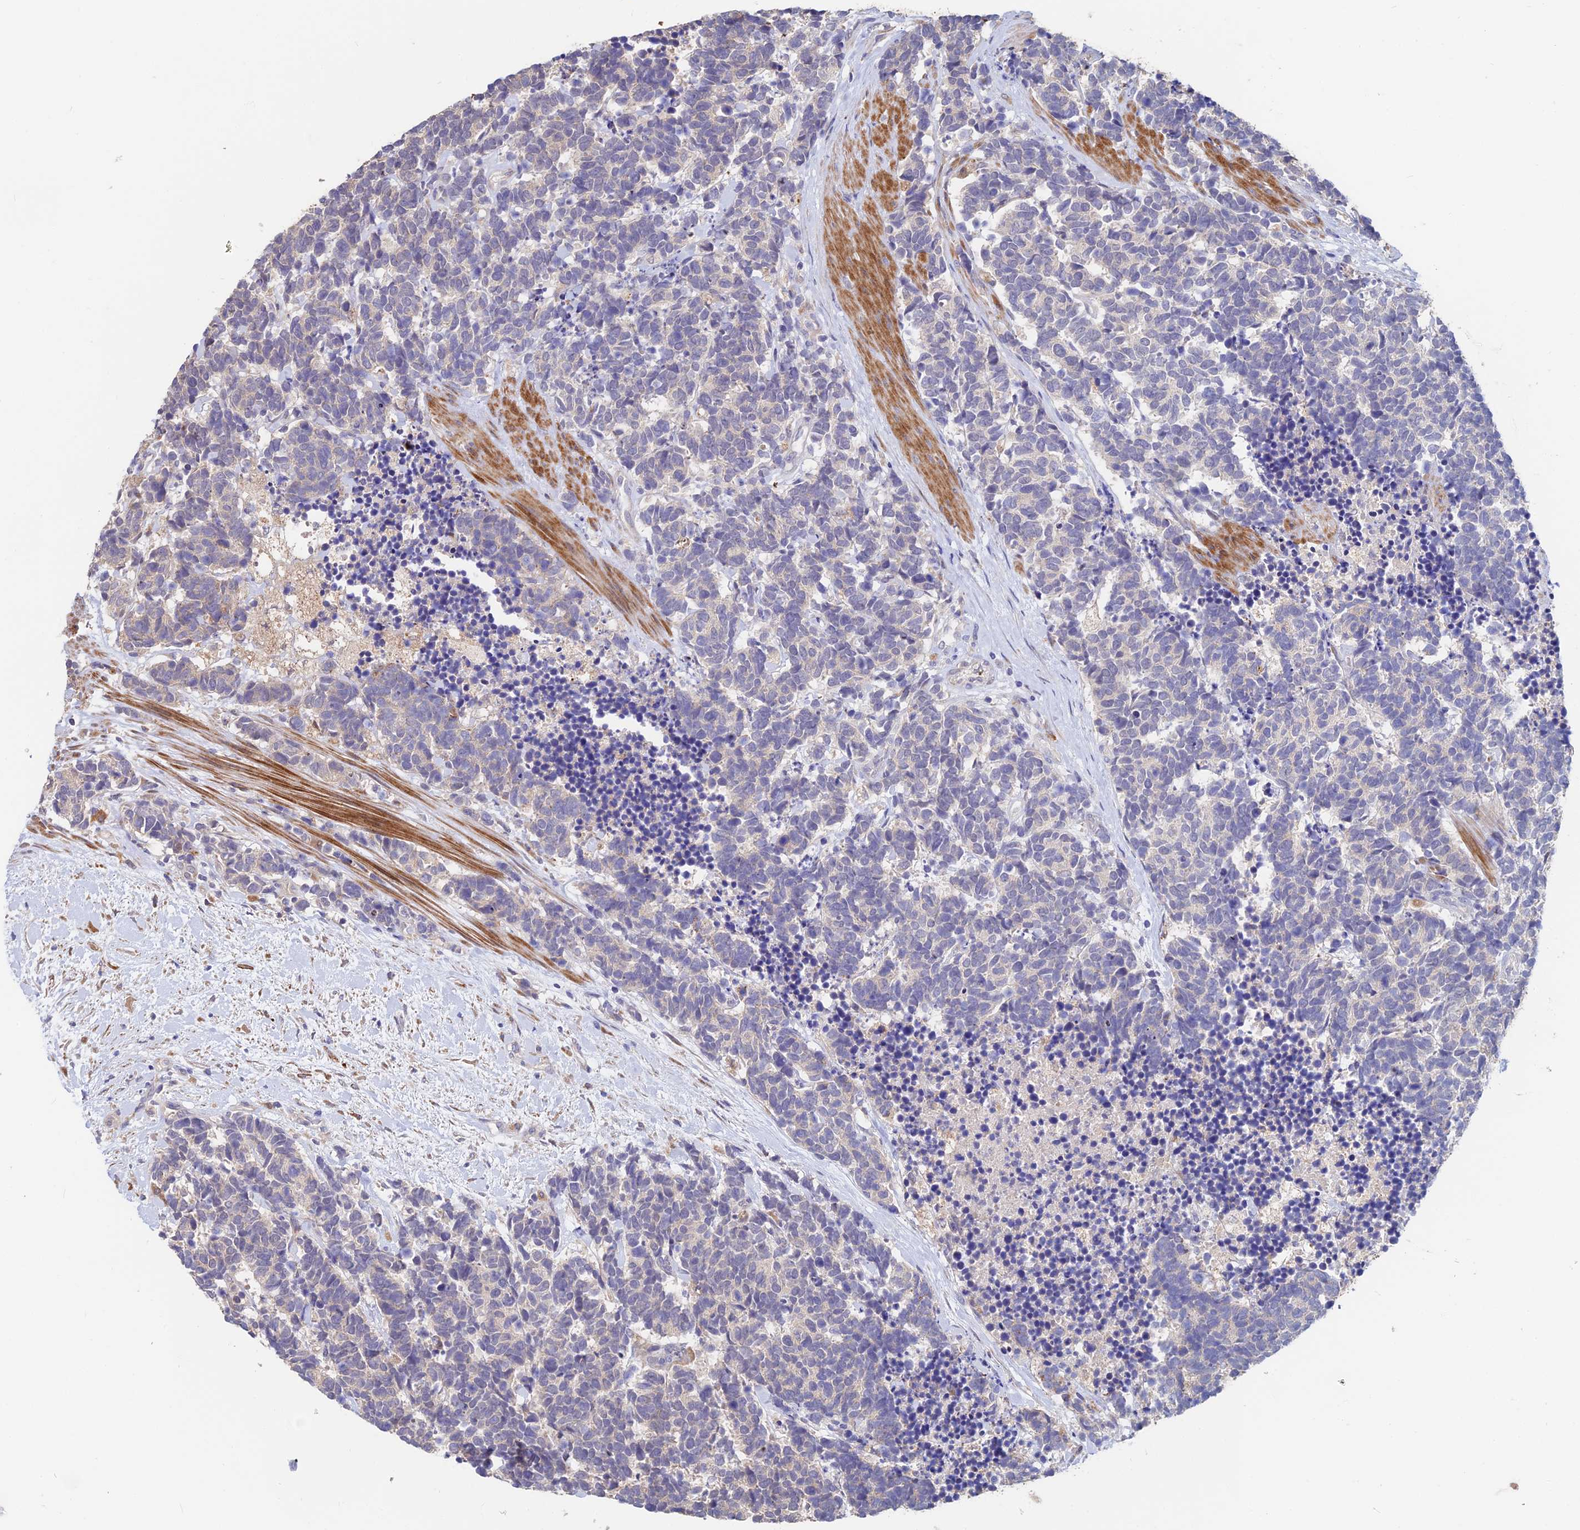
{"staining": {"intensity": "weak", "quantity": "<25%", "location": "cytoplasmic/membranous"}, "tissue": "carcinoid", "cell_type": "Tumor cells", "image_type": "cancer", "snomed": [{"axis": "morphology", "description": "Carcinoma, NOS"}, {"axis": "morphology", "description": "Carcinoid, malignant, NOS"}, {"axis": "topography", "description": "Prostate"}], "caption": "Malignant carcinoid stained for a protein using immunohistochemistry shows no expression tumor cells.", "gene": "ACTR5", "patient": {"sex": "male", "age": 57}}